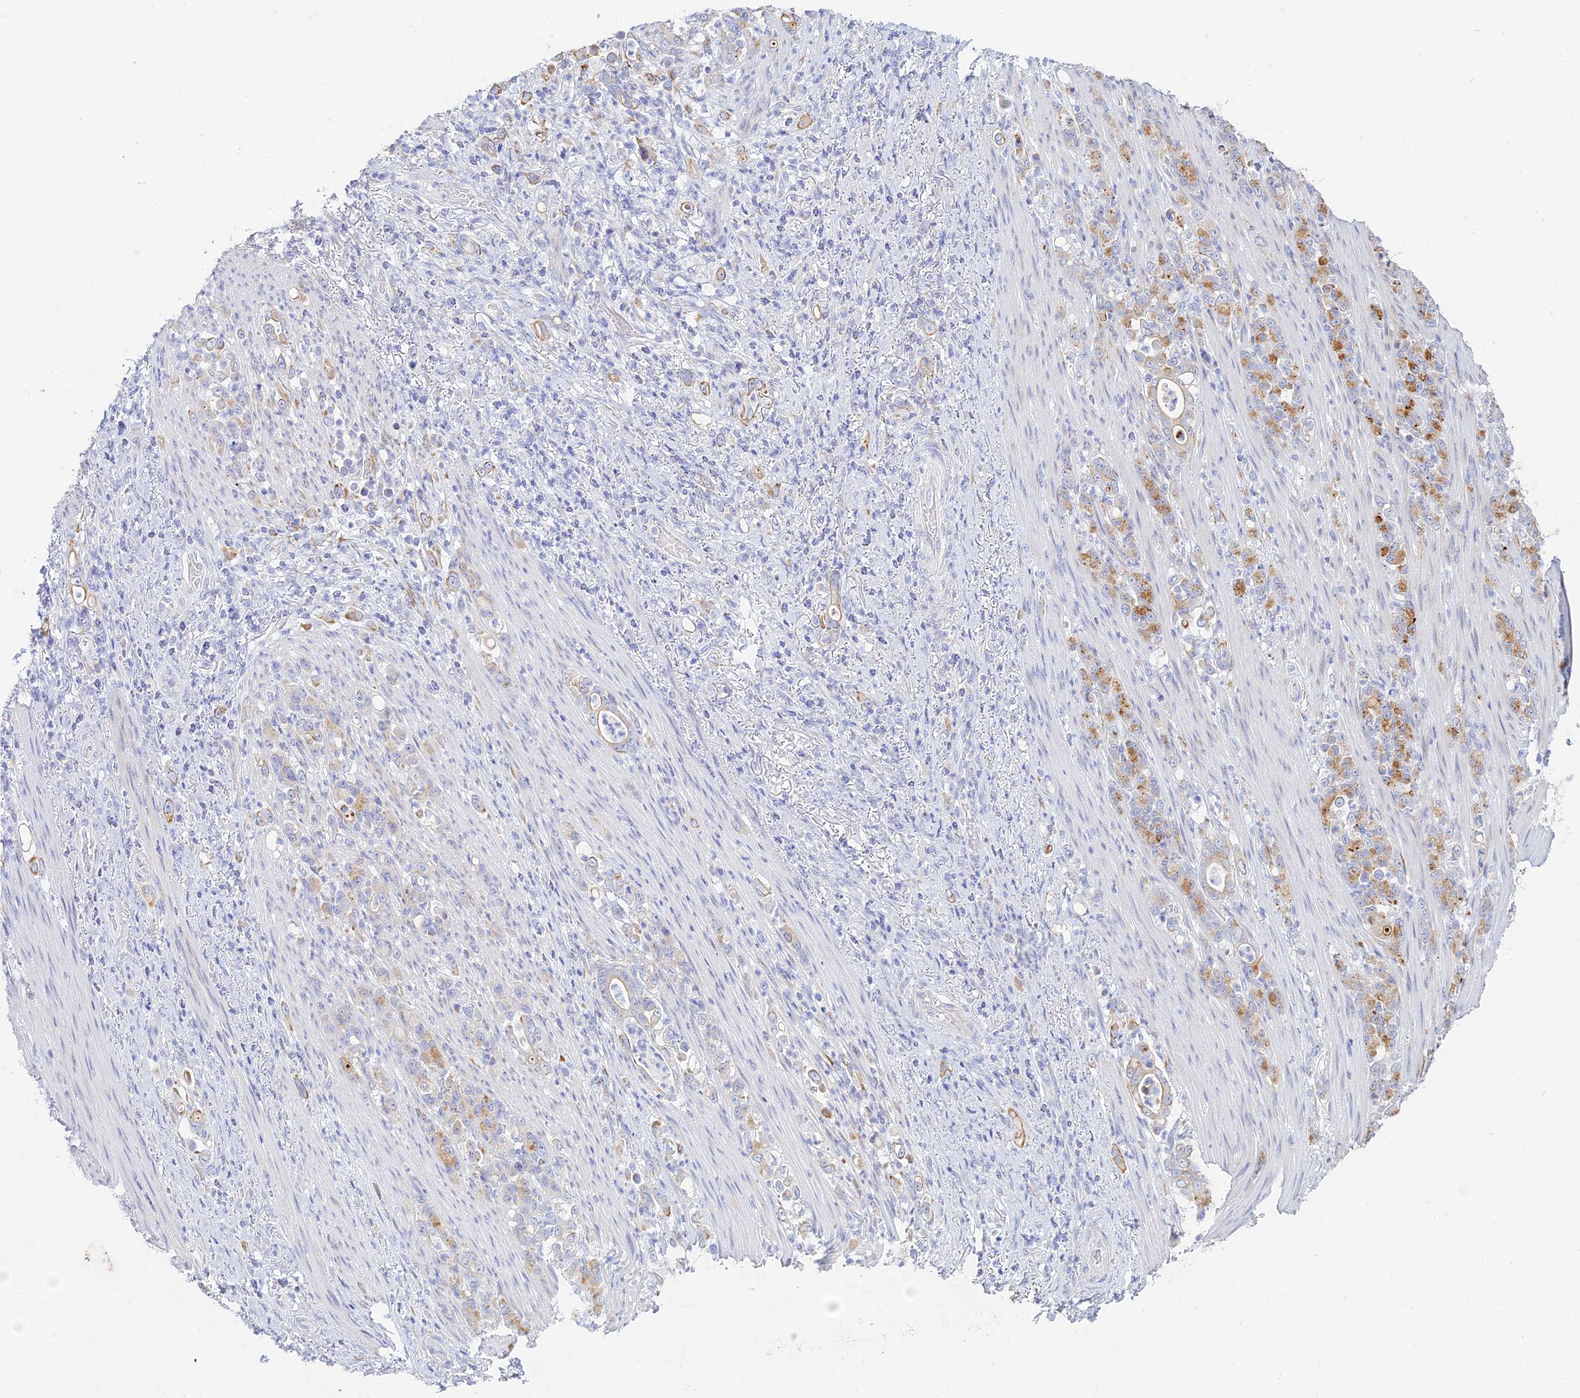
{"staining": {"intensity": "moderate", "quantity": "<25%", "location": "cytoplasmic/membranous"}, "tissue": "stomach cancer", "cell_type": "Tumor cells", "image_type": "cancer", "snomed": [{"axis": "morphology", "description": "Normal tissue, NOS"}, {"axis": "morphology", "description": "Adenocarcinoma, NOS"}, {"axis": "topography", "description": "Stomach"}], "caption": "Stomach cancer (adenocarcinoma) stained with a brown dye exhibits moderate cytoplasmic/membranous positive expression in about <25% of tumor cells.", "gene": "CEP152", "patient": {"sex": "female", "age": 79}}